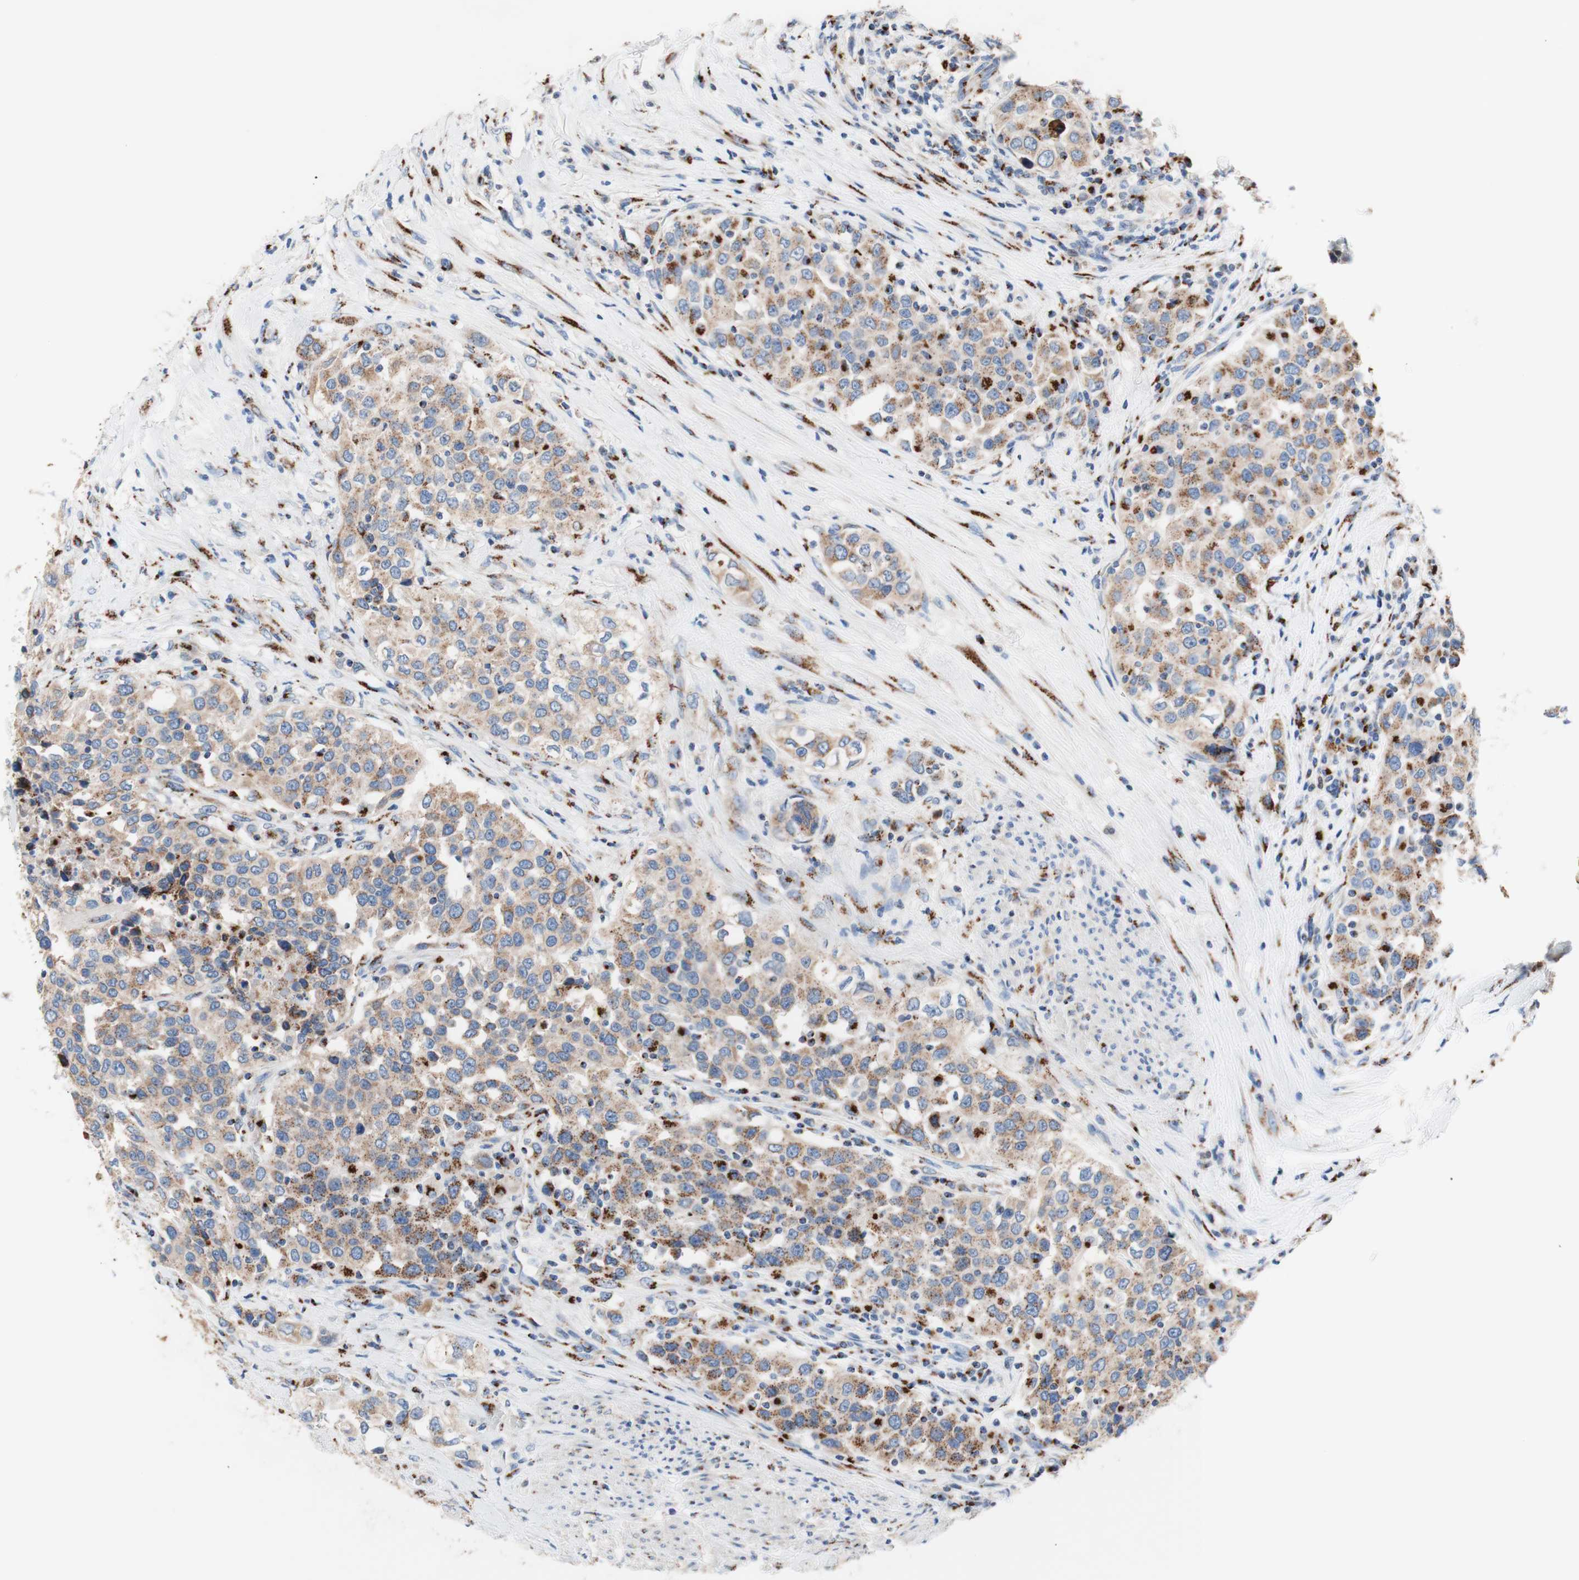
{"staining": {"intensity": "weak", "quantity": ">75%", "location": "cytoplasmic/membranous"}, "tissue": "urothelial cancer", "cell_type": "Tumor cells", "image_type": "cancer", "snomed": [{"axis": "morphology", "description": "Urothelial carcinoma, High grade"}, {"axis": "topography", "description": "Urinary bladder"}], "caption": "Weak cytoplasmic/membranous protein positivity is present in approximately >75% of tumor cells in urothelial carcinoma (high-grade).", "gene": "GALNT2", "patient": {"sex": "female", "age": 80}}